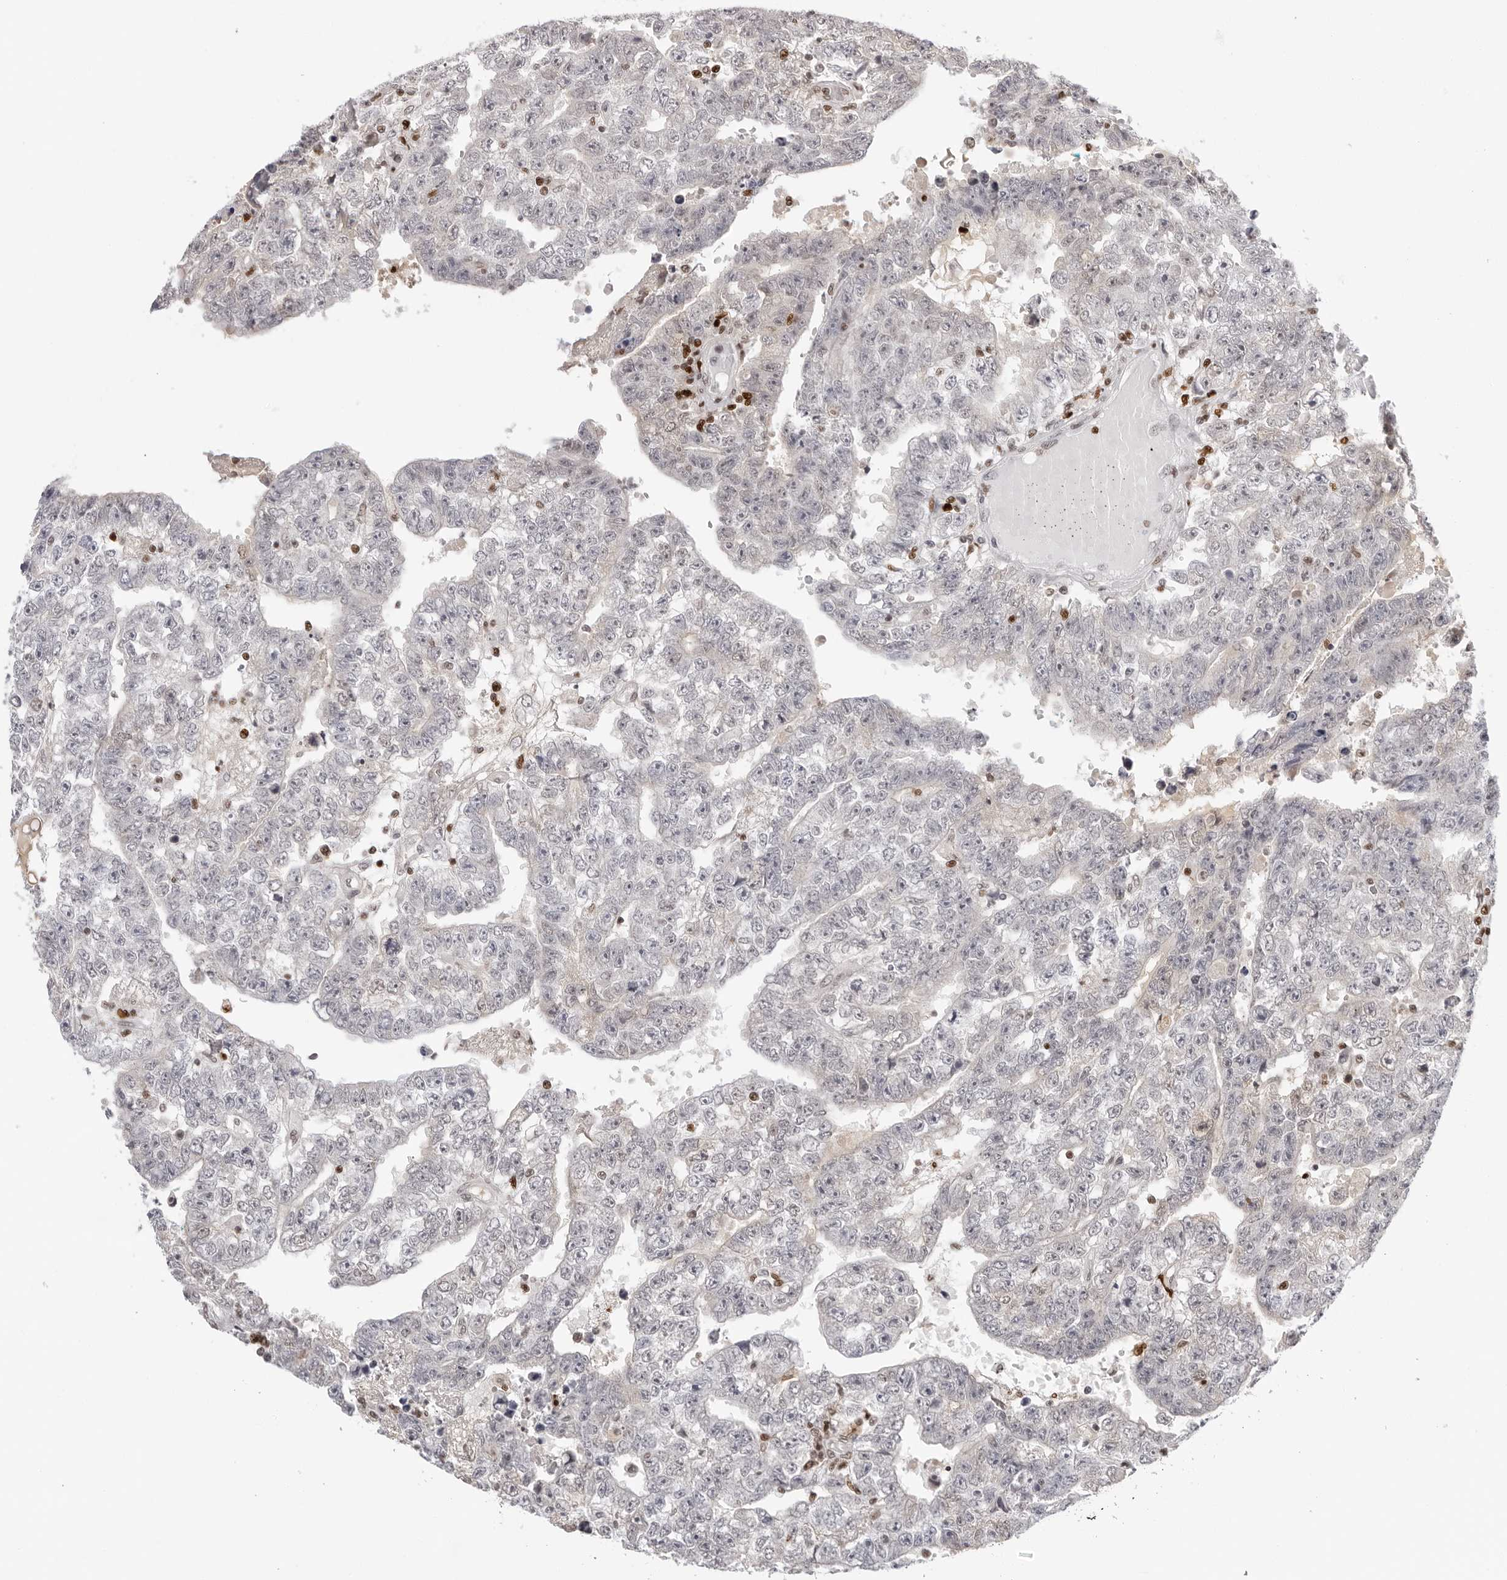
{"staining": {"intensity": "negative", "quantity": "none", "location": "none"}, "tissue": "testis cancer", "cell_type": "Tumor cells", "image_type": "cancer", "snomed": [{"axis": "morphology", "description": "Carcinoma, Embryonal, NOS"}, {"axis": "topography", "description": "Testis"}], "caption": "Photomicrograph shows no protein staining in tumor cells of testis cancer tissue. Nuclei are stained in blue.", "gene": "OGG1", "patient": {"sex": "male", "age": 25}}